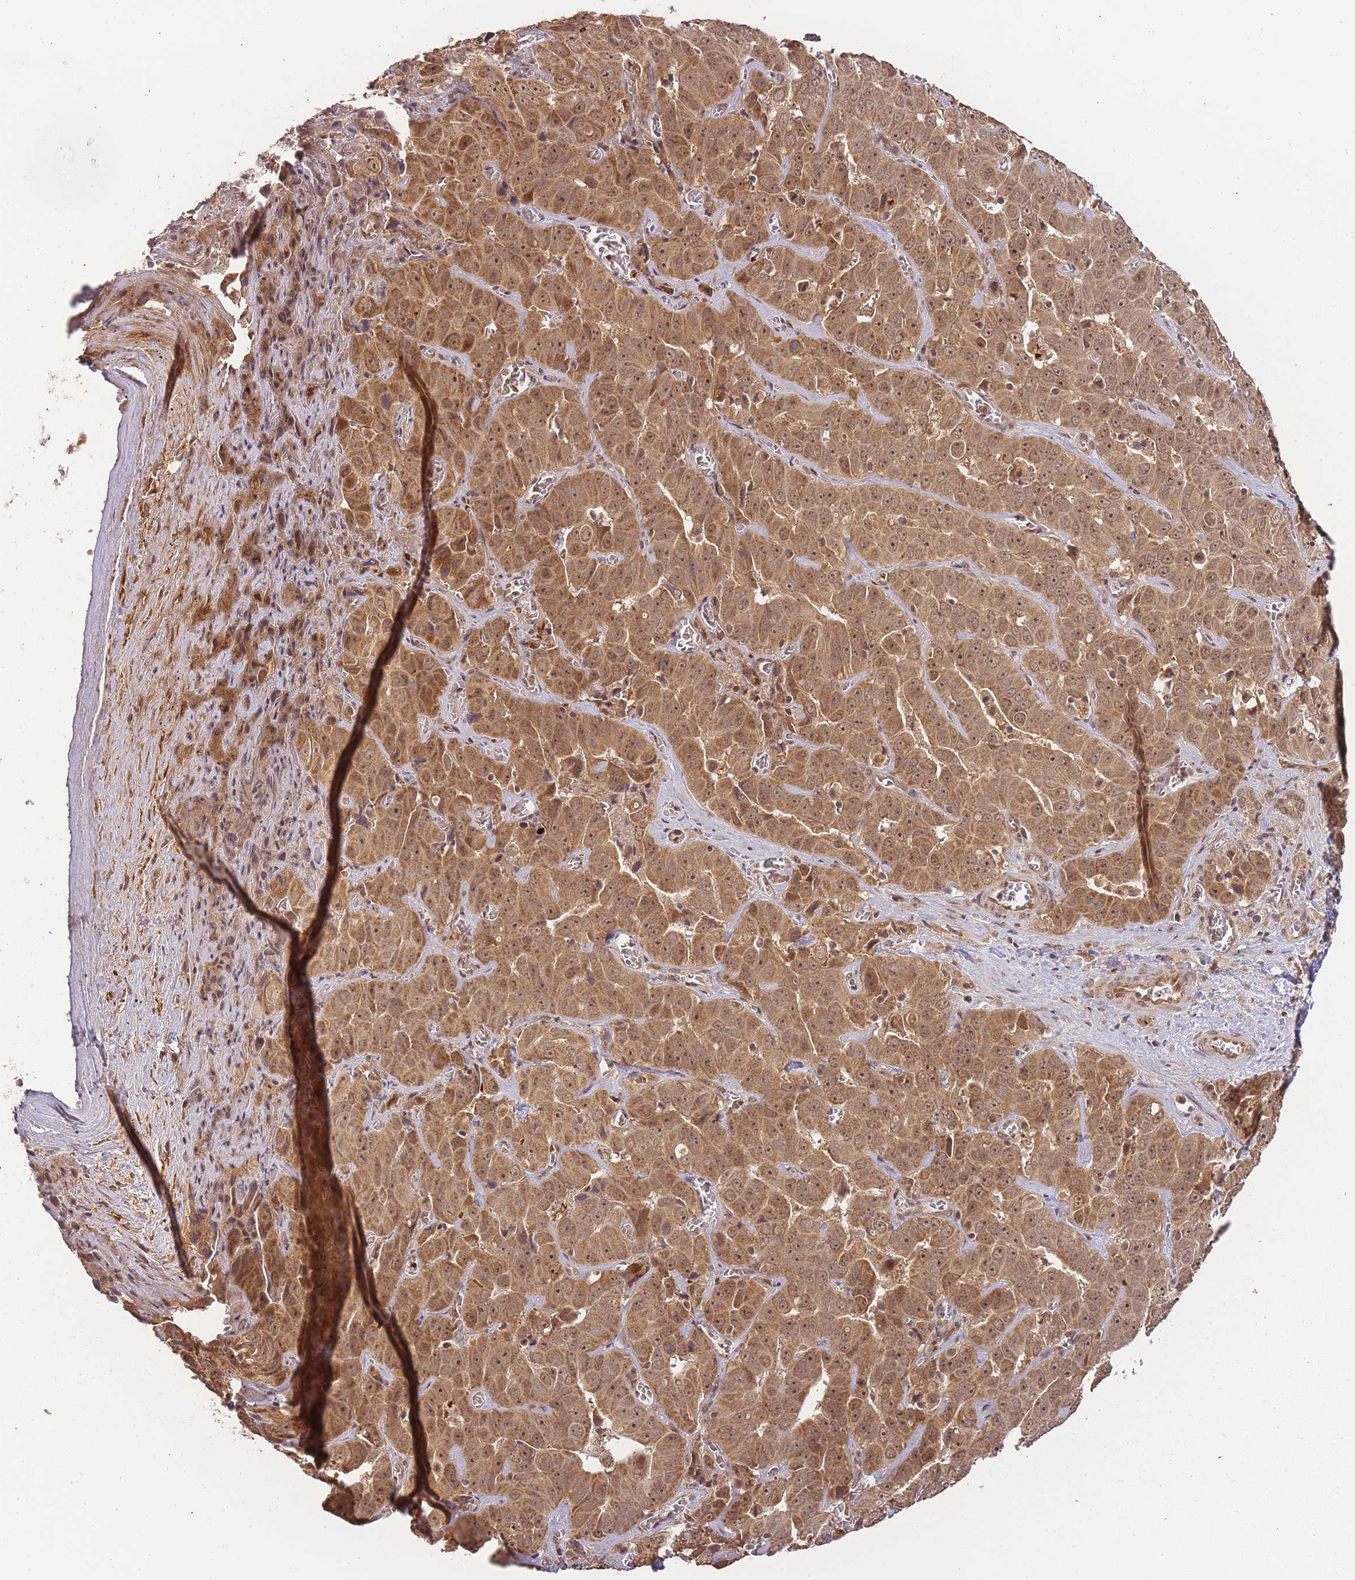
{"staining": {"intensity": "moderate", "quantity": ">75%", "location": "cytoplasmic/membranous,nuclear"}, "tissue": "liver cancer", "cell_type": "Tumor cells", "image_type": "cancer", "snomed": [{"axis": "morphology", "description": "Cholangiocarcinoma"}, {"axis": "topography", "description": "Liver"}], "caption": "Human liver cancer (cholangiocarcinoma) stained with a protein marker displays moderate staining in tumor cells.", "gene": "ZNF497", "patient": {"sex": "female", "age": 52}}